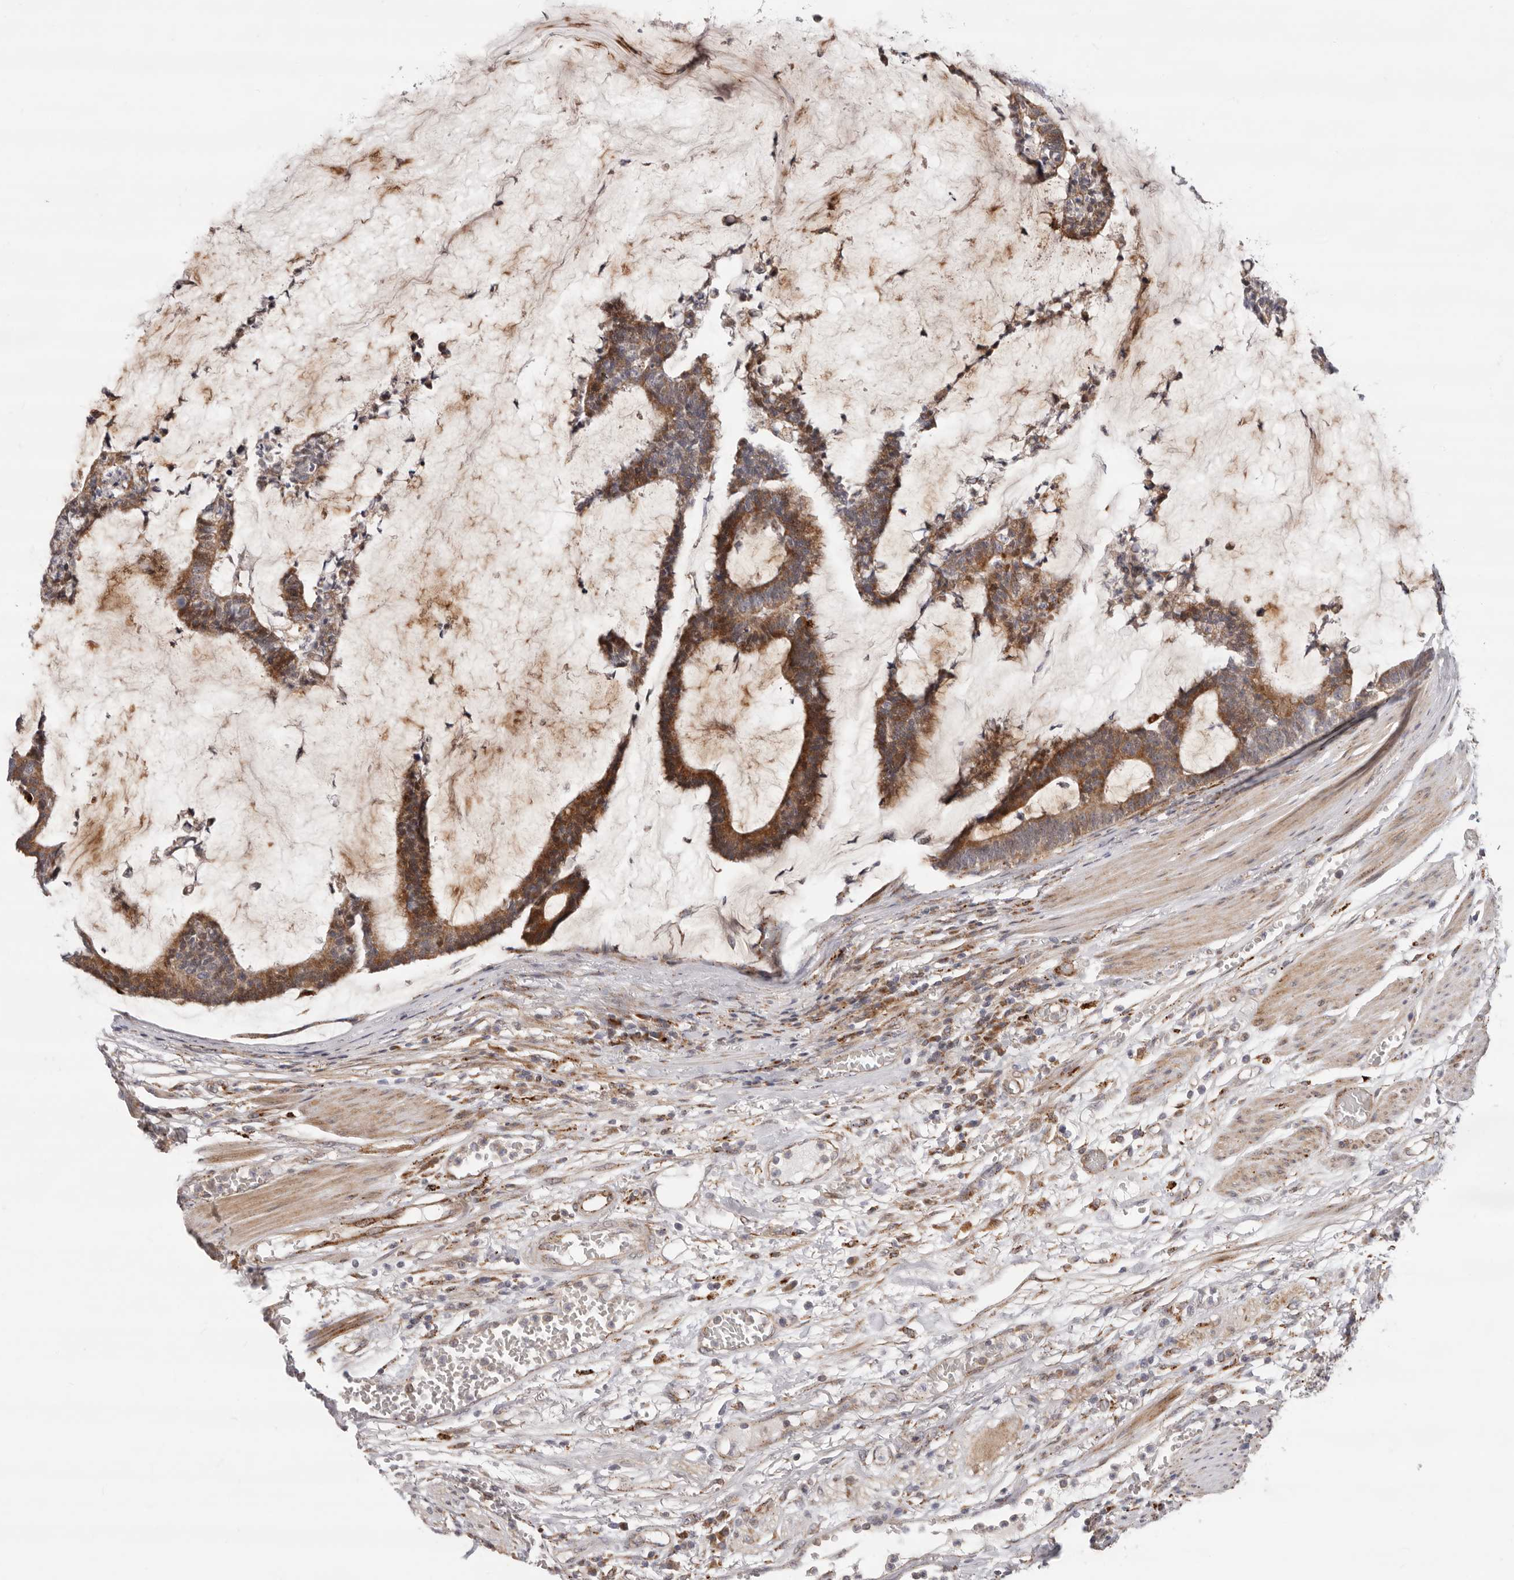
{"staining": {"intensity": "moderate", "quantity": ">75%", "location": "cytoplasmic/membranous"}, "tissue": "colorectal cancer", "cell_type": "Tumor cells", "image_type": "cancer", "snomed": [{"axis": "morphology", "description": "Adenocarcinoma, NOS"}, {"axis": "topography", "description": "Colon"}], "caption": "Colorectal cancer (adenocarcinoma) stained for a protein shows moderate cytoplasmic/membranous positivity in tumor cells. (brown staining indicates protein expression, while blue staining denotes nuclei).", "gene": "TOR3A", "patient": {"sex": "female", "age": 84}}